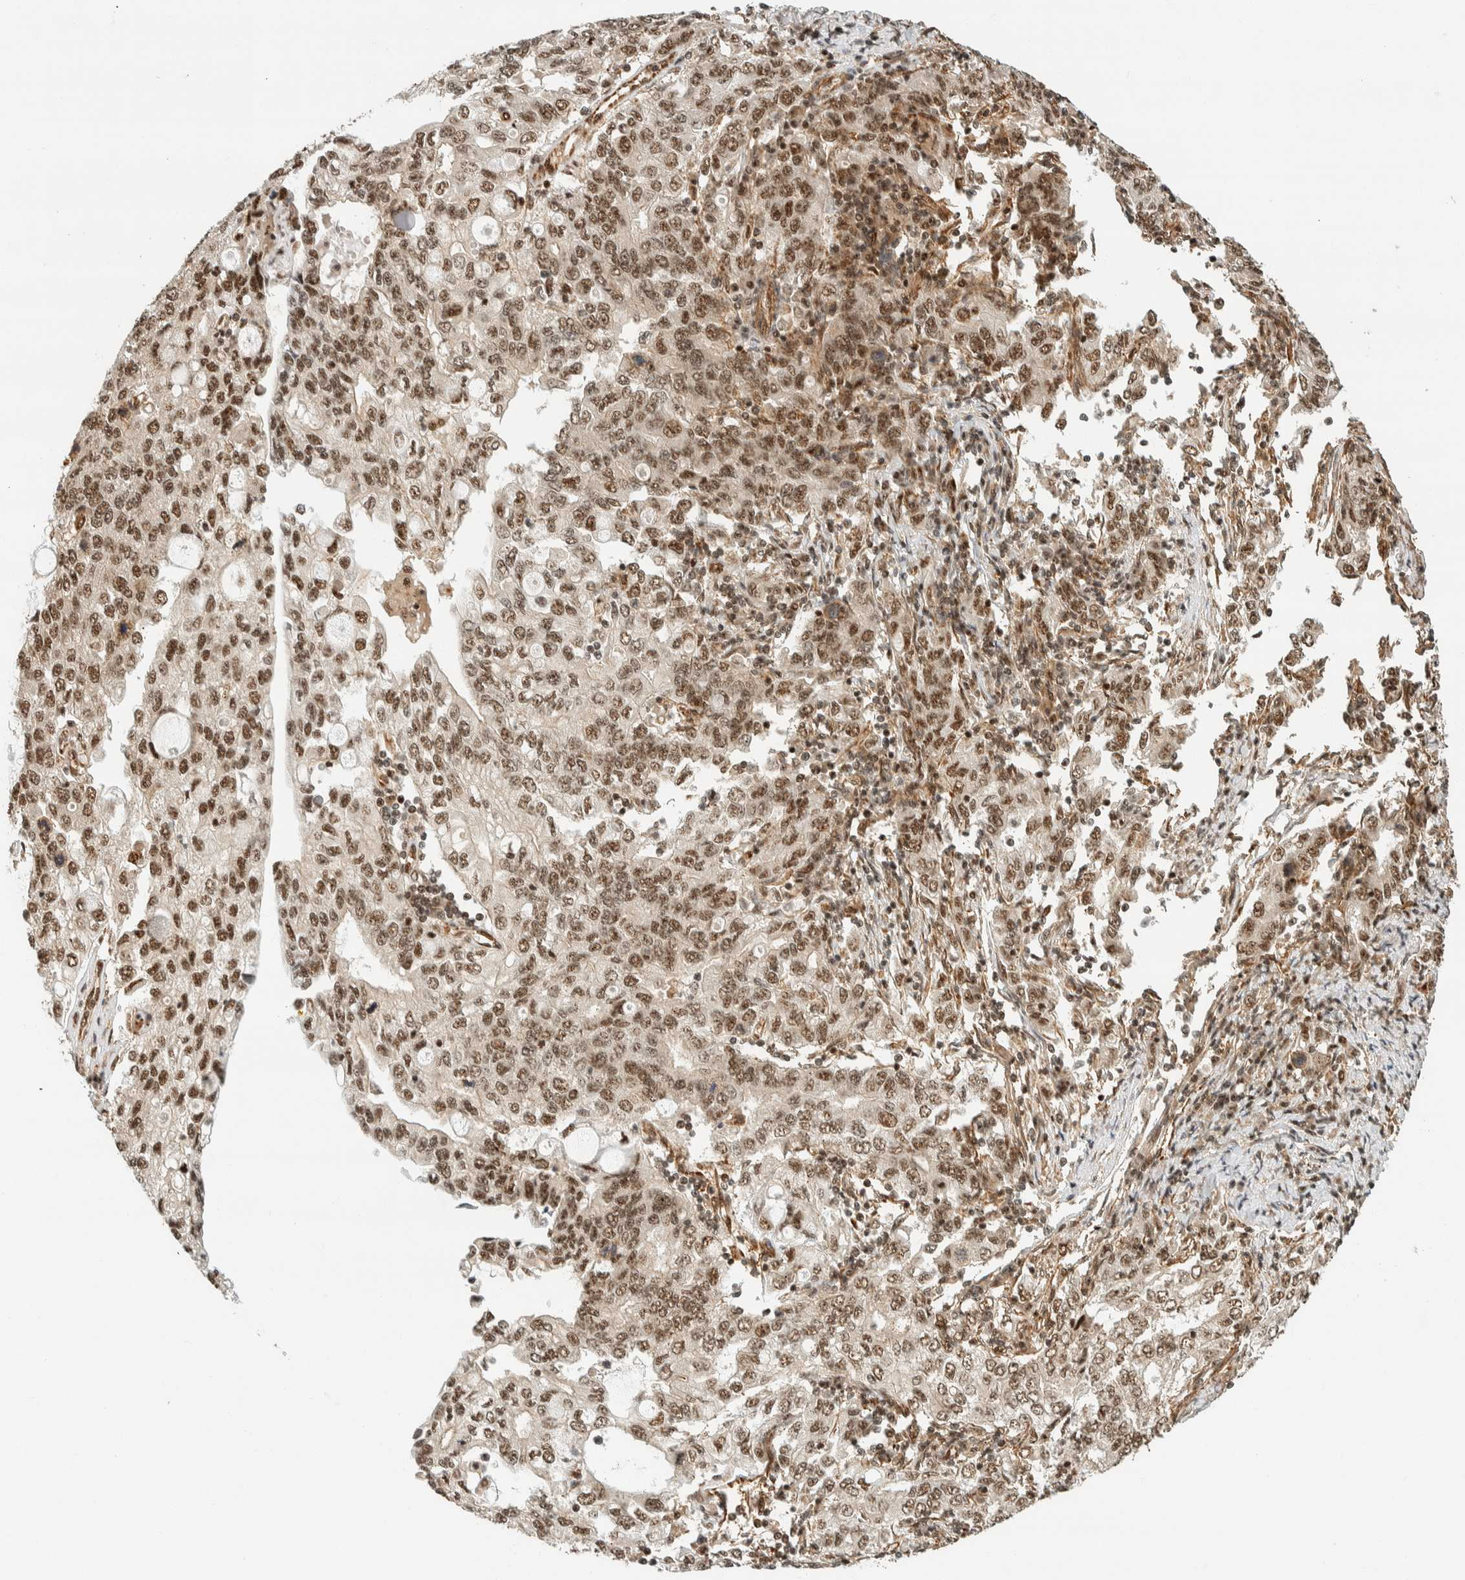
{"staining": {"intensity": "moderate", "quantity": ">75%", "location": "nuclear"}, "tissue": "stomach cancer", "cell_type": "Tumor cells", "image_type": "cancer", "snomed": [{"axis": "morphology", "description": "Adenocarcinoma, NOS"}, {"axis": "topography", "description": "Stomach, lower"}], "caption": "Protein staining displays moderate nuclear expression in approximately >75% of tumor cells in stomach cancer. (DAB (3,3'-diaminobenzidine) = brown stain, brightfield microscopy at high magnification).", "gene": "SIK1", "patient": {"sex": "female", "age": 72}}